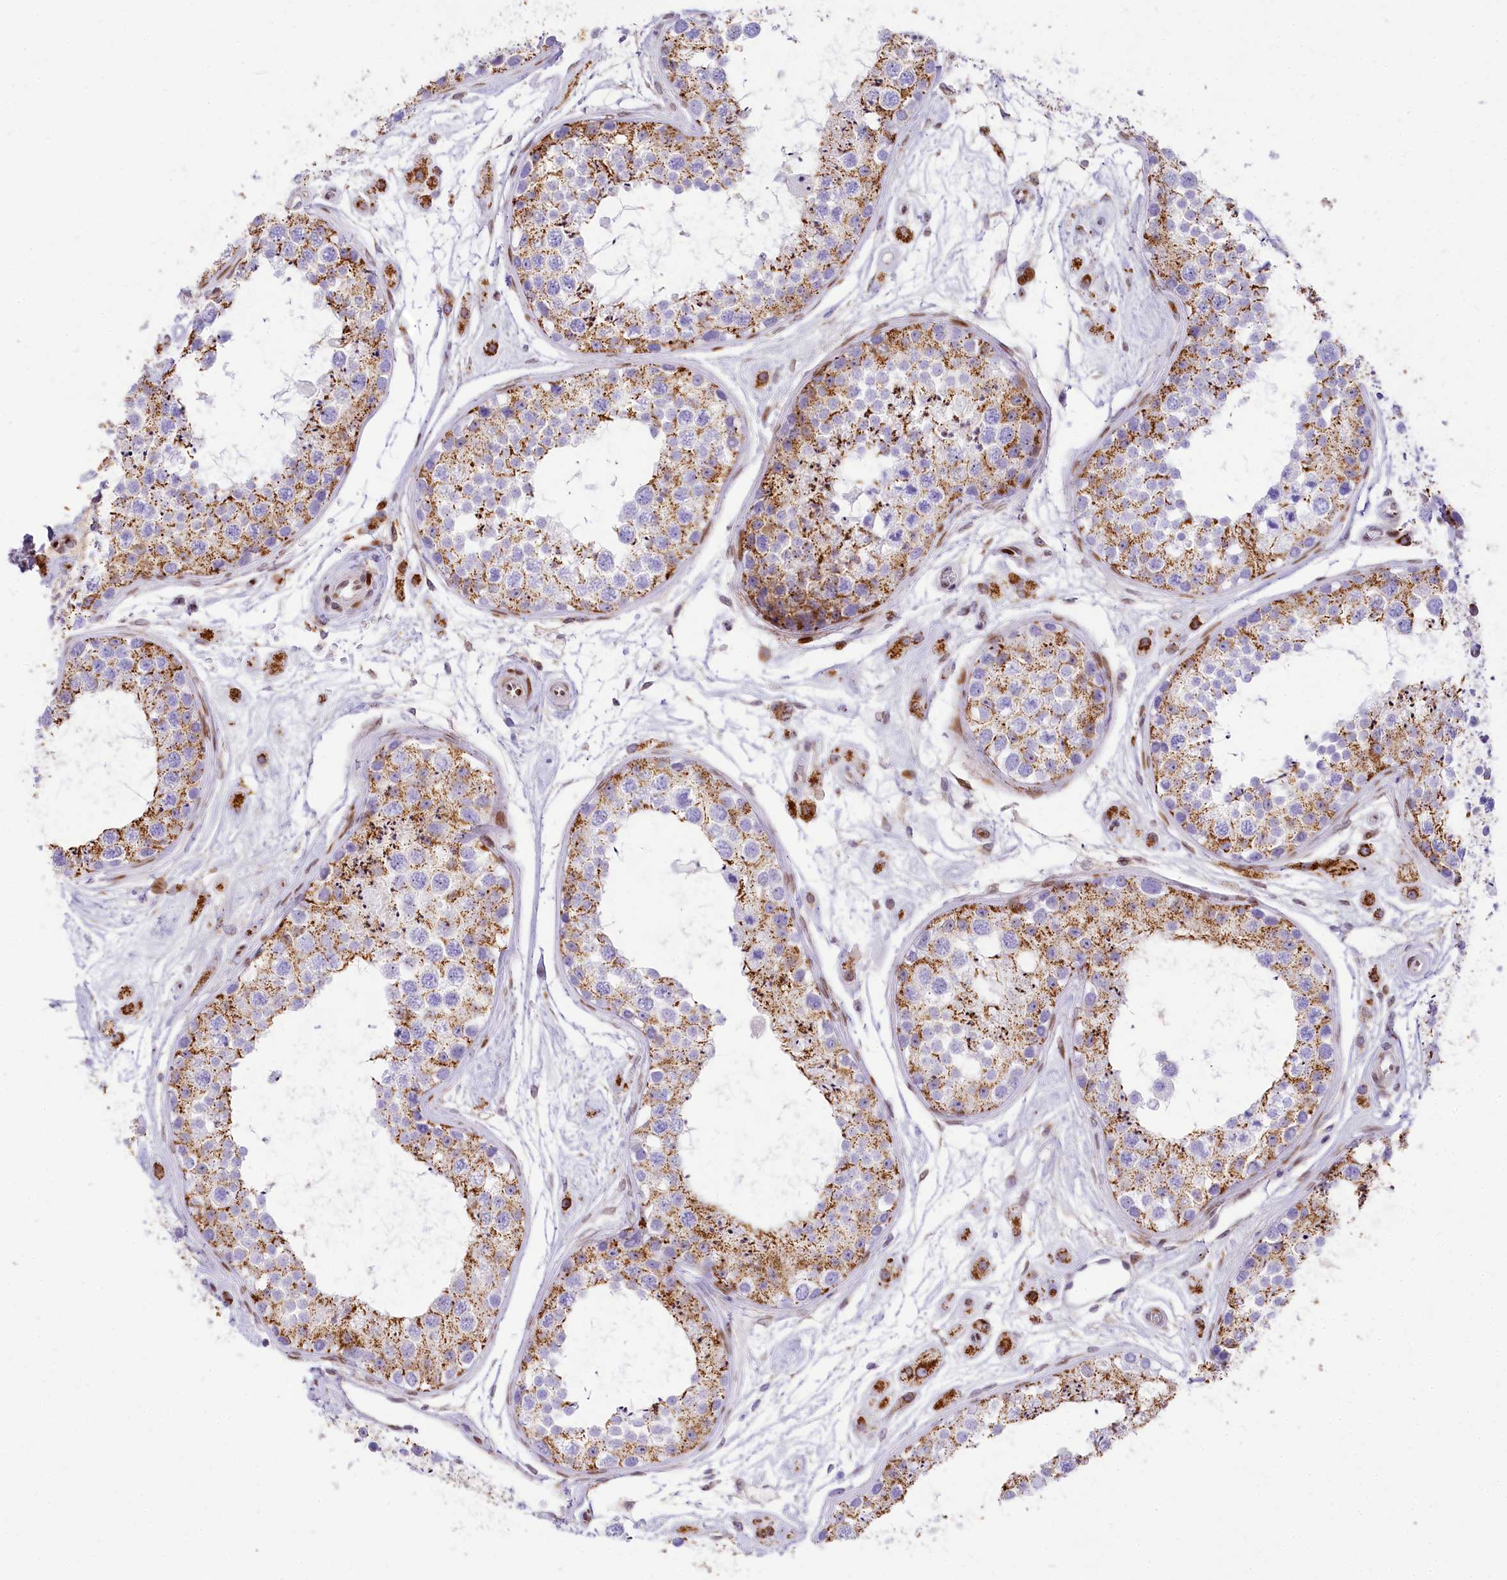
{"staining": {"intensity": "moderate", "quantity": "25%-75%", "location": "cytoplasmic/membranous"}, "tissue": "testis", "cell_type": "Cells in seminiferous ducts", "image_type": "normal", "snomed": [{"axis": "morphology", "description": "Normal tissue, NOS"}, {"axis": "topography", "description": "Testis"}], "caption": "Protein staining of benign testis shows moderate cytoplasmic/membranous expression in about 25%-75% of cells in seminiferous ducts. Using DAB (3,3'-diaminobenzidine) (brown) and hematoxylin (blue) stains, captured at high magnification using brightfield microscopy.", "gene": "PPIP5K2", "patient": {"sex": "male", "age": 25}}